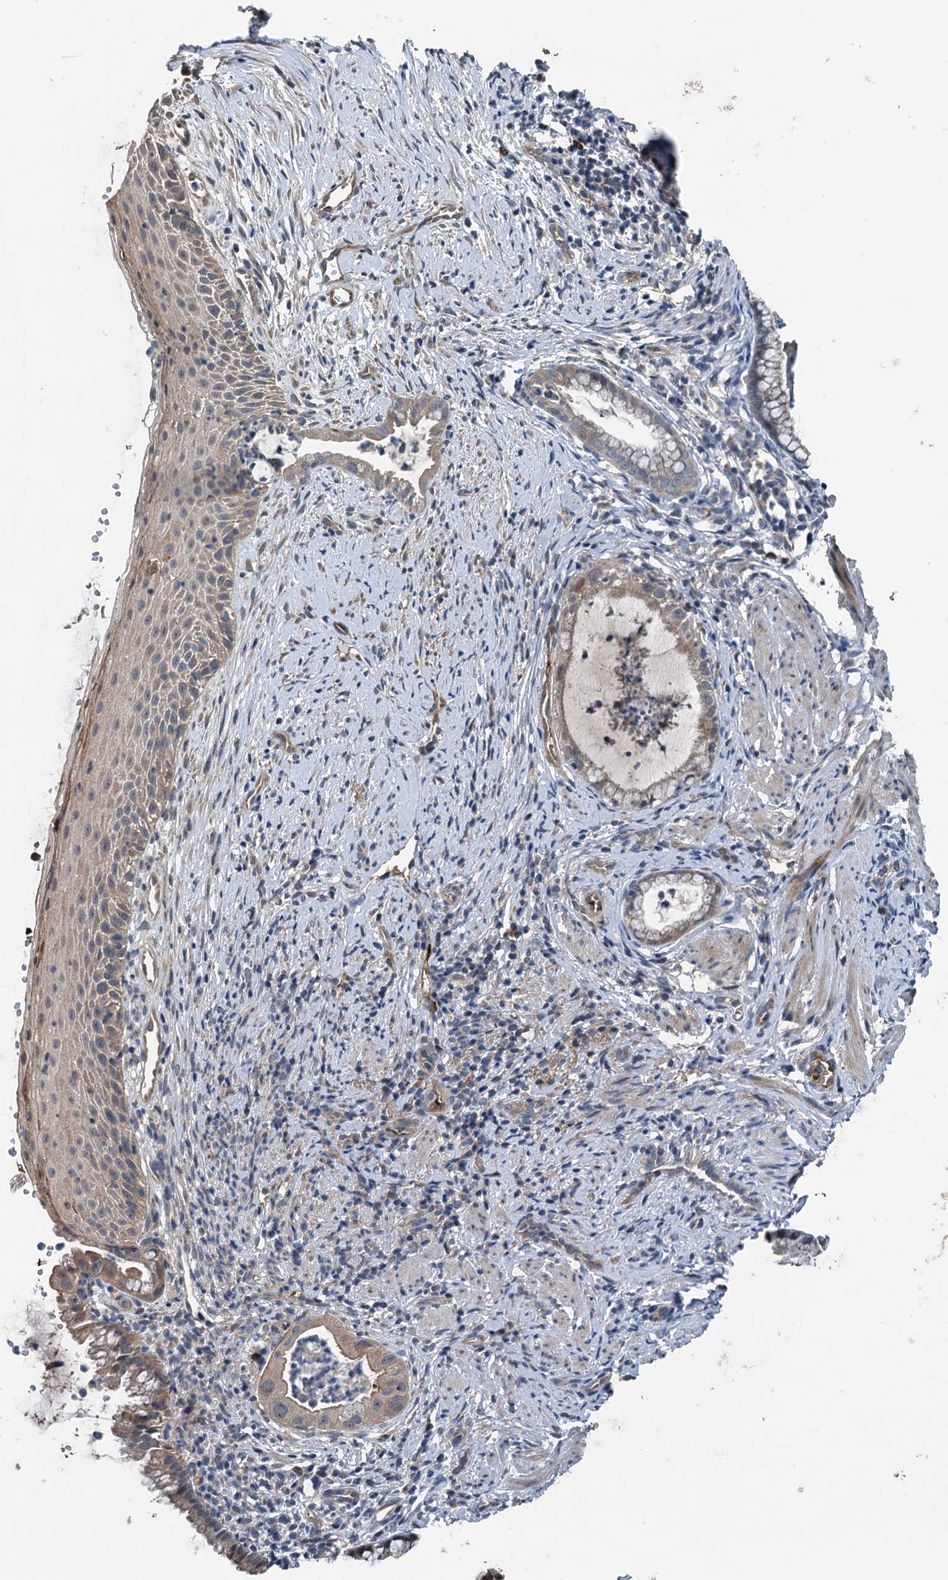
{"staining": {"intensity": "negative", "quantity": "none", "location": "none"}, "tissue": "cervix", "cell_type": "Glandular cells", "image_type": "normal", "snomed": [{"axis": "morphology", "description": "Normal tissue, NOS"}, {"axis": "topography", "description": "Cervix"}], "caption": "The micrograph shows no staining of glandular cells in benign cervix.", "gene": "TEDC1", "patient": {"sex": "female", "age": 36}}